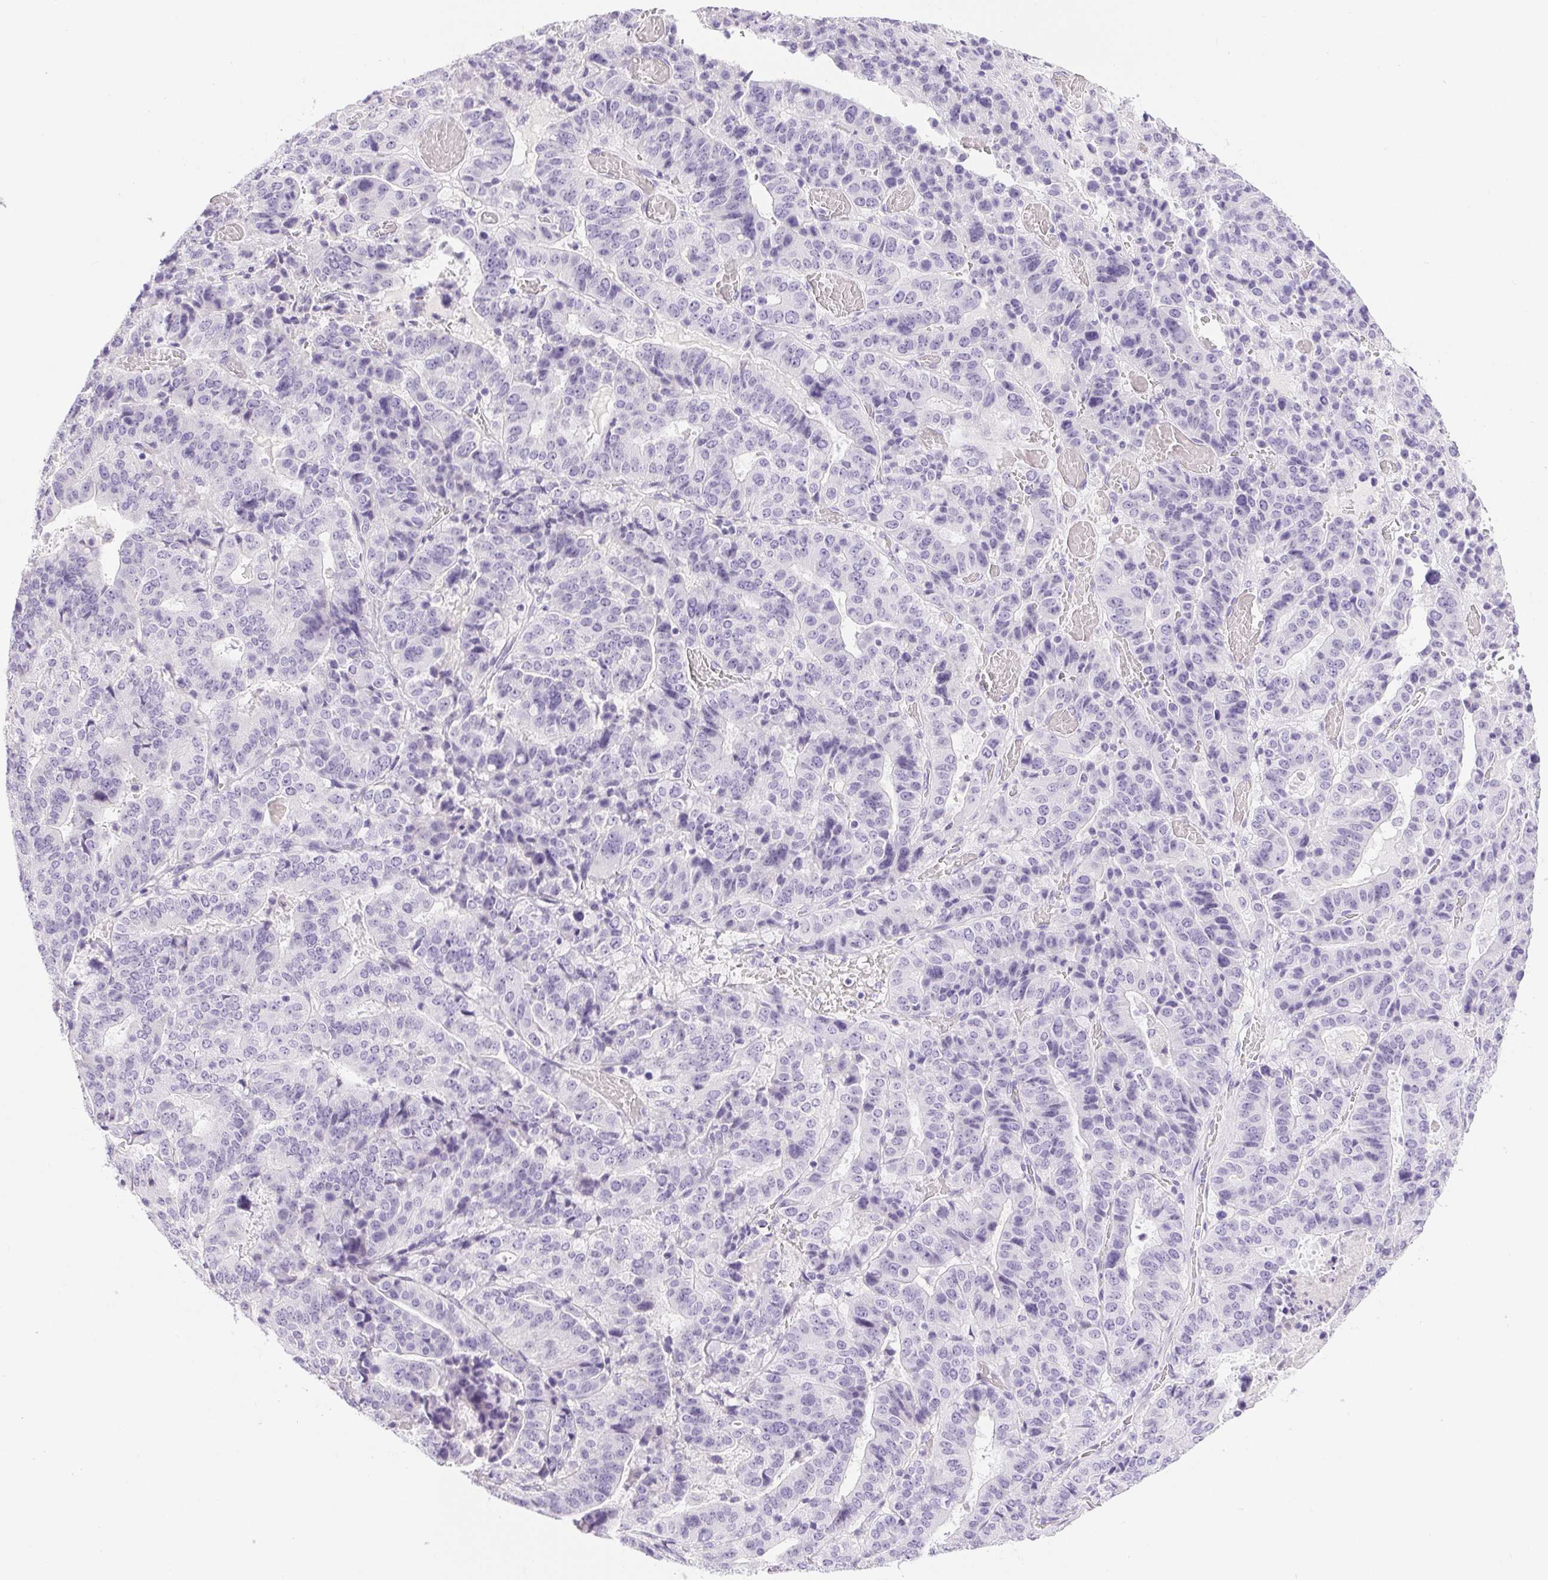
{"staining": {"intensity": "negative", "quantity": "none", "location": "none"}, "tissue": "stomach cancer", "cell_type": "Tumor cells", "image_type": "cancer", "snomed": [{"axis": "morphology", "description": "Adenocarcinoma, NOS"}, {"axis": "topography", "description": "Stomach"}], "caption": "Immunohistochemistry (IHC) image of human stomach adenocarcinoma stained for a protein (brown), which exhibits no staining in tumor cells.", "gene": "XDH", "patient": {"sex": "male", "age": 48}}